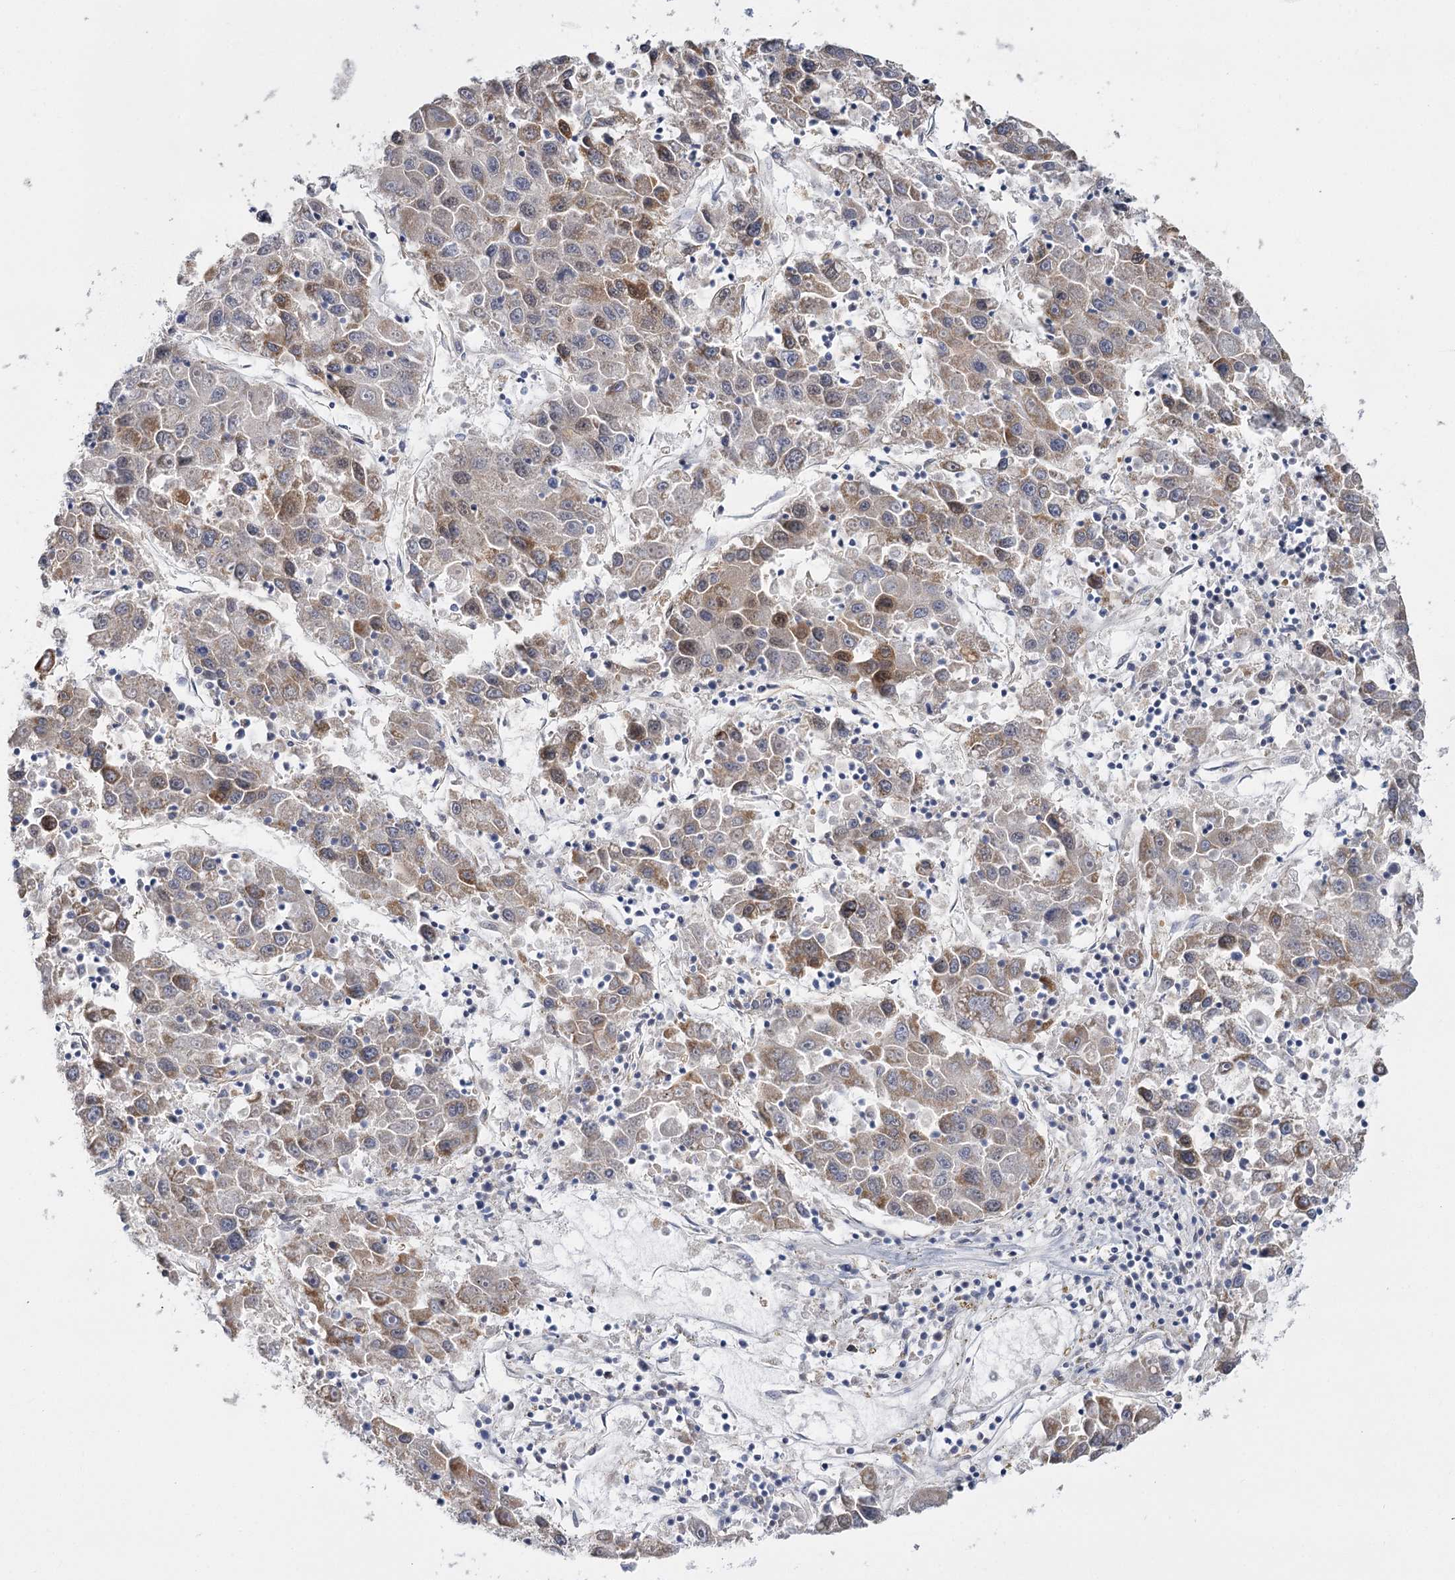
{"staining": {"intensity": "moderate", "quantity": "<25%", "location": "cytoplasmic/membranous"}, "tissue": "liver cancer", "cell_type": "Tumor cells", "image_type": "cancer", "snomed": [{"axis": "morphology", "description": "Carcinoma, Hepatocellular, NOS"}, {"axis": "topography", "description": "Liver"}], "caption": "Liver cancer (hepatocellular carcinoma) stained for a protein shows moderate cytoplasmic/membranous positivity in tumor cells.", "gene": "TBC1D9B", "patient": {"sex": "male", "age": 49}}